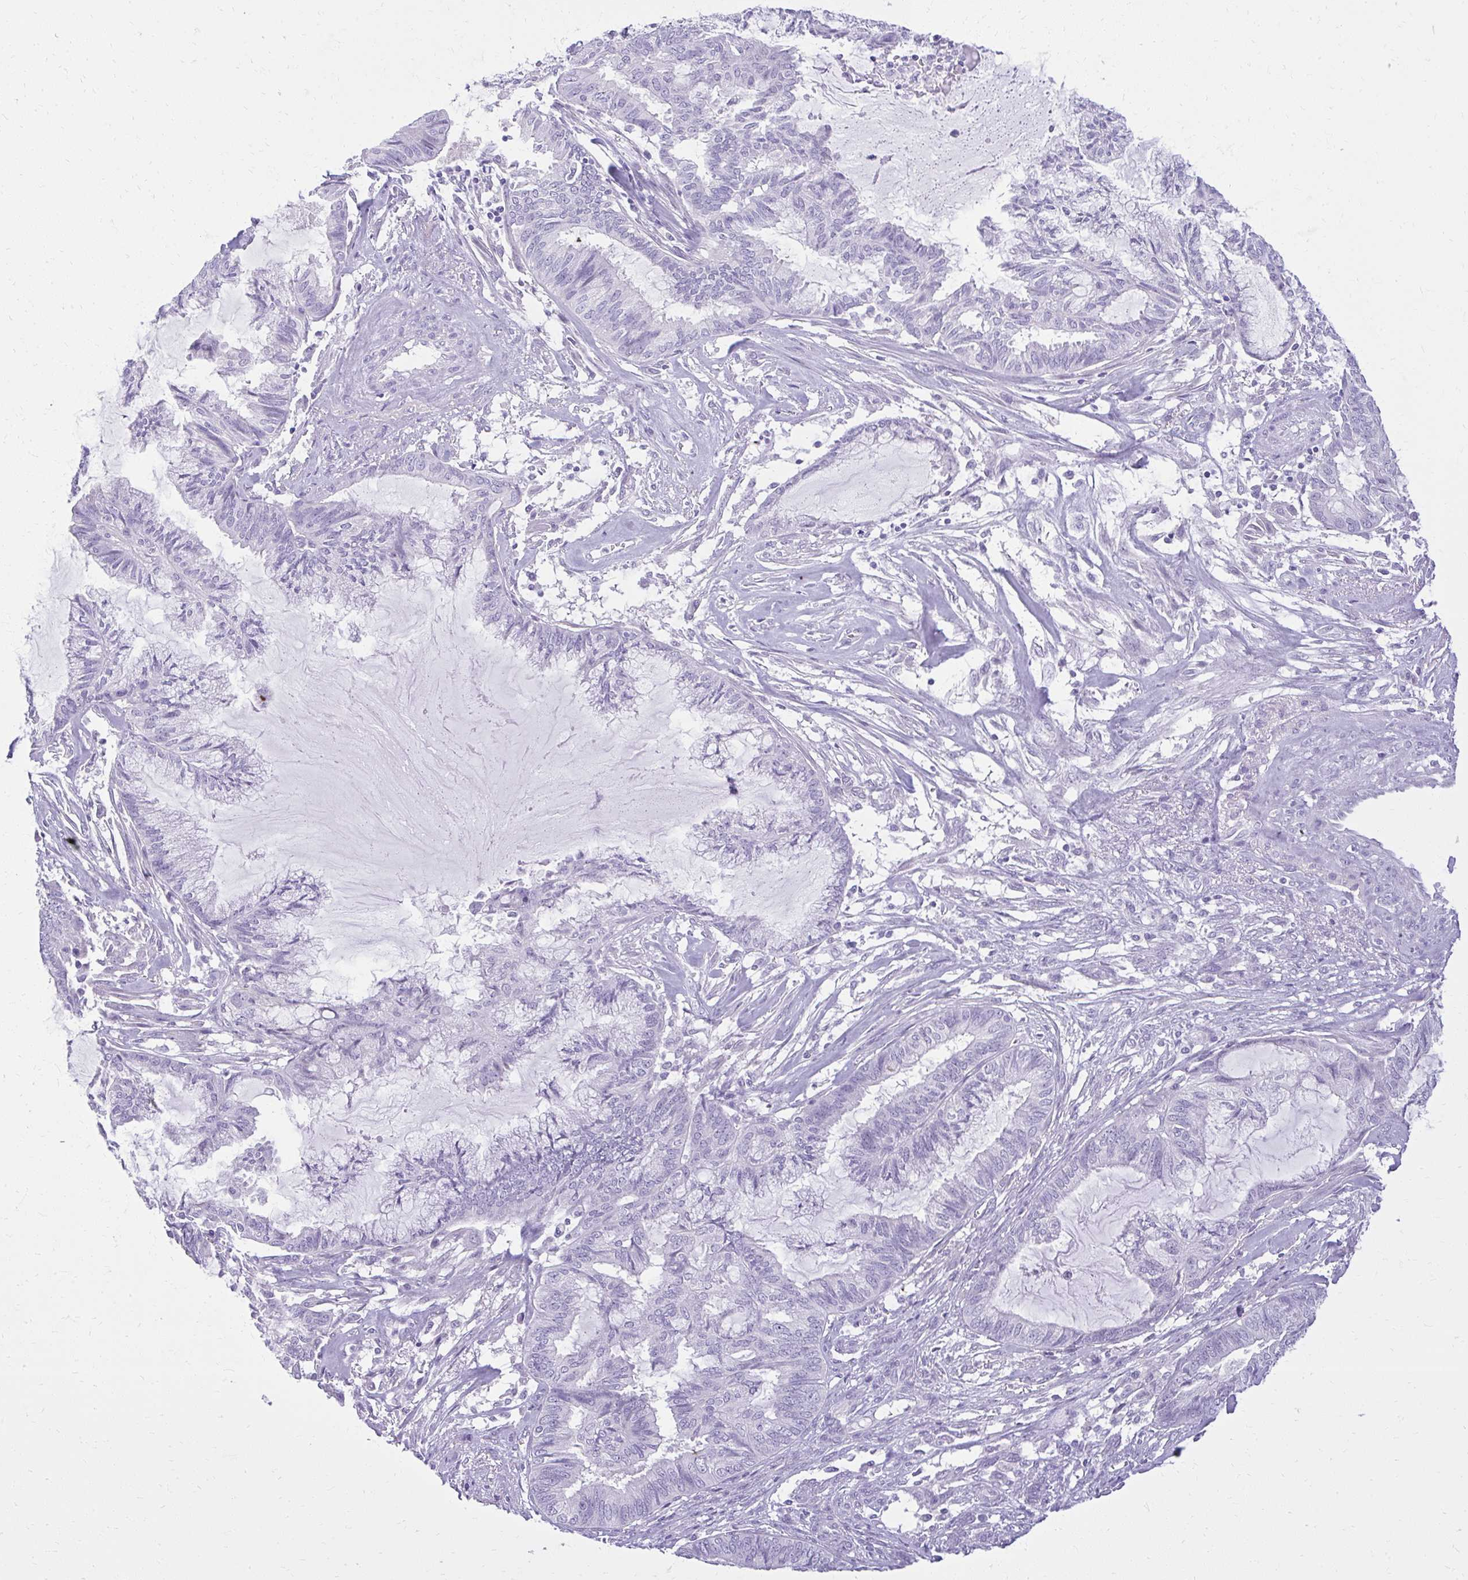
{"staining": {"intensity": "negative", "quantity": "none", "location": "none"}, "tissue": "endometrial cancer", "cell_type": "Tumor cells", "image_type": "cancer", "snomed": [{"axis": "morphology", "description": "Adenocarcinoma, NOS"}, {"axis": "topography", "description": "Endometrium"}], "caption": "Immunohistochemistry of adenocarcinoma (endometrial) shows no staining in tumor cells.", "gene": "PRAP1", "patient": {"sex": "female", "age": 86}}